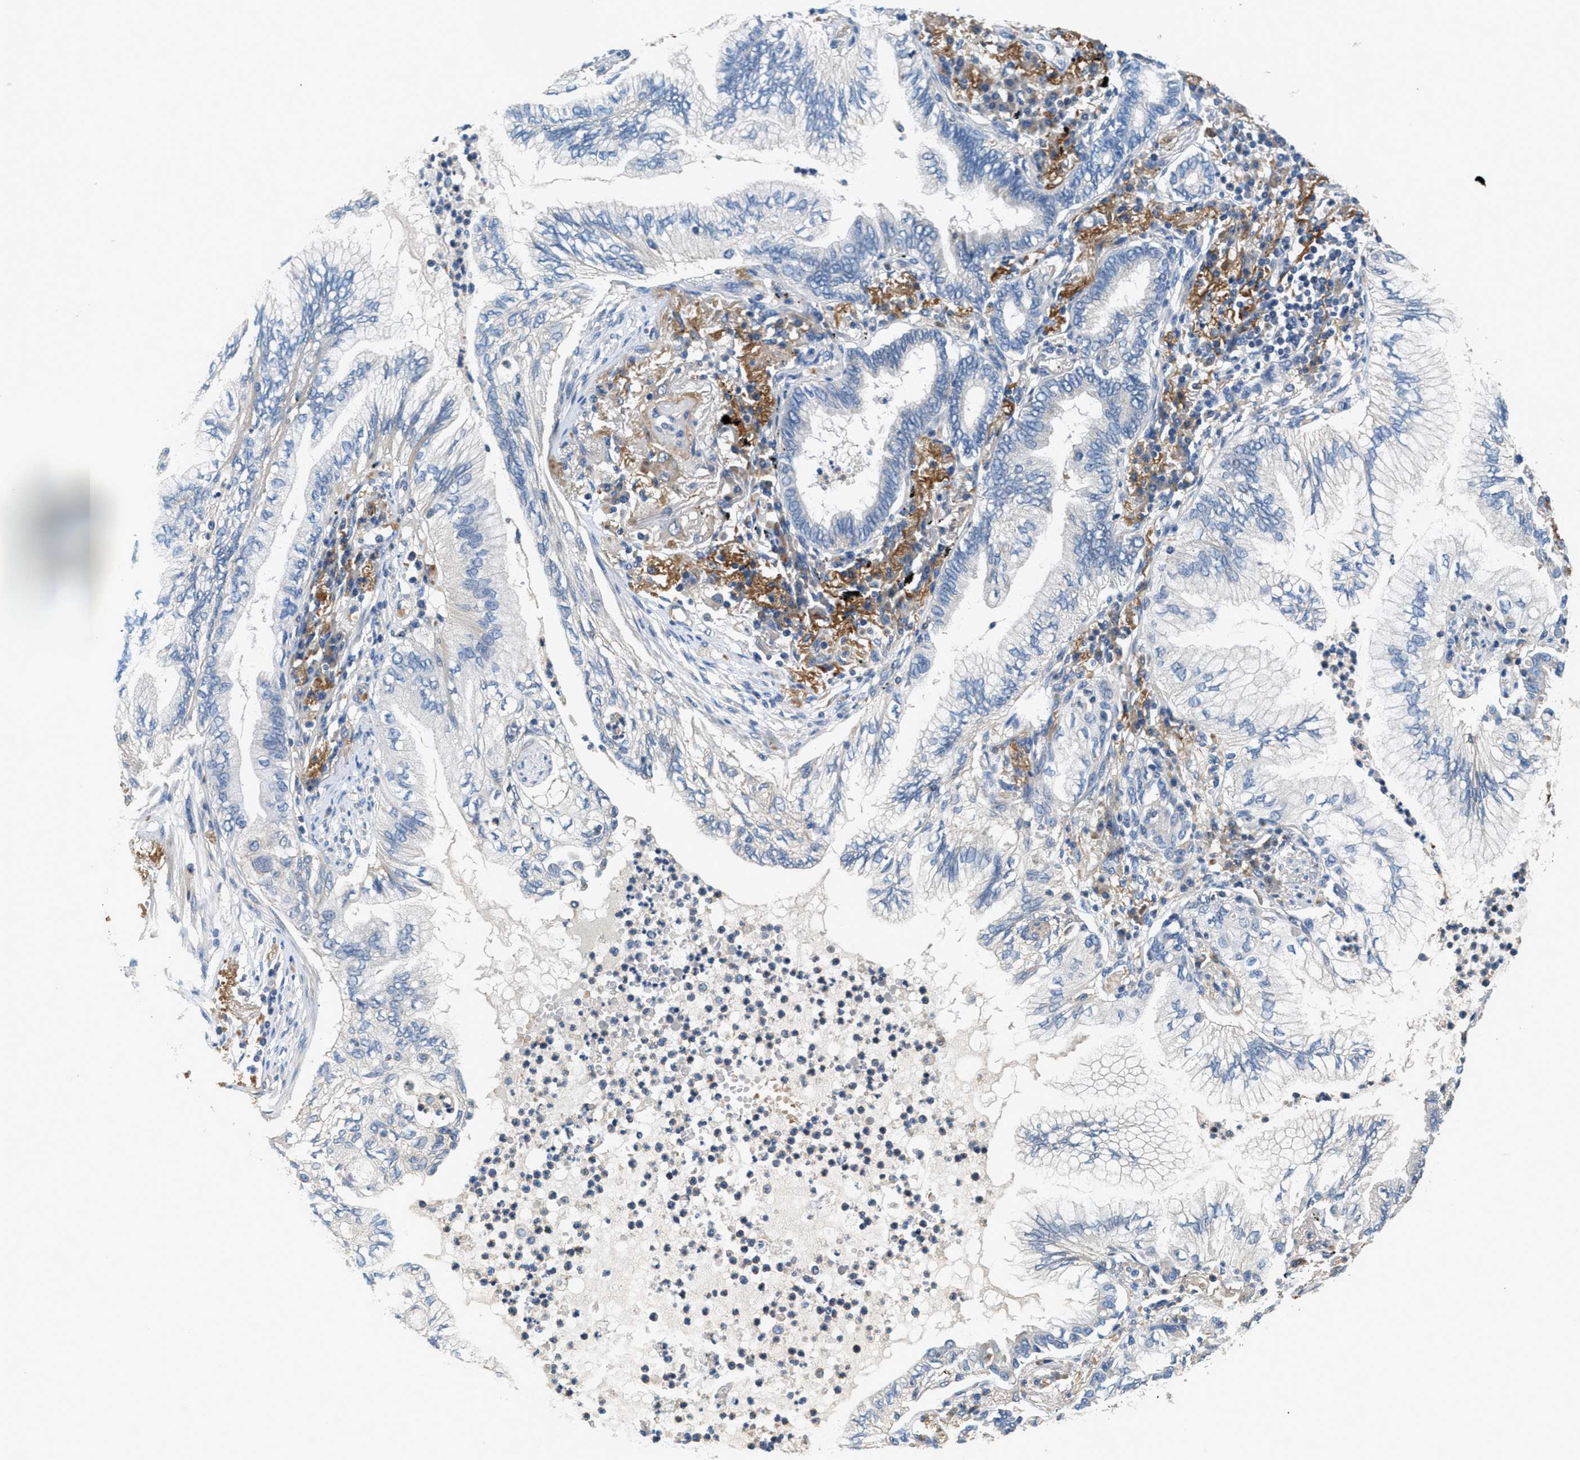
{"staining": {"intensity": "negative", "quantity": "none", "location": "none"}, "tissue": "lung cancer", "cell_type": "Tumor cells", "image_type": "cancer", "snomed": [{"axis": "morphology", "description": "Normal tissue, NOS"}, {"axis": "morphology", "description": "Adenocarcinoma, NOS"}, {"axis": "topography", "description": "Bronchus"}, {"axis": "topography", "description": "Lung"}], "caption": "High power microscopy photomicrograph of an immunohistochemistry histopathology image of lung cancer, revealing no significant positivity in tumor cells.", "gene": "DGKE", "patient": {"sex": "female", "age": 70}}